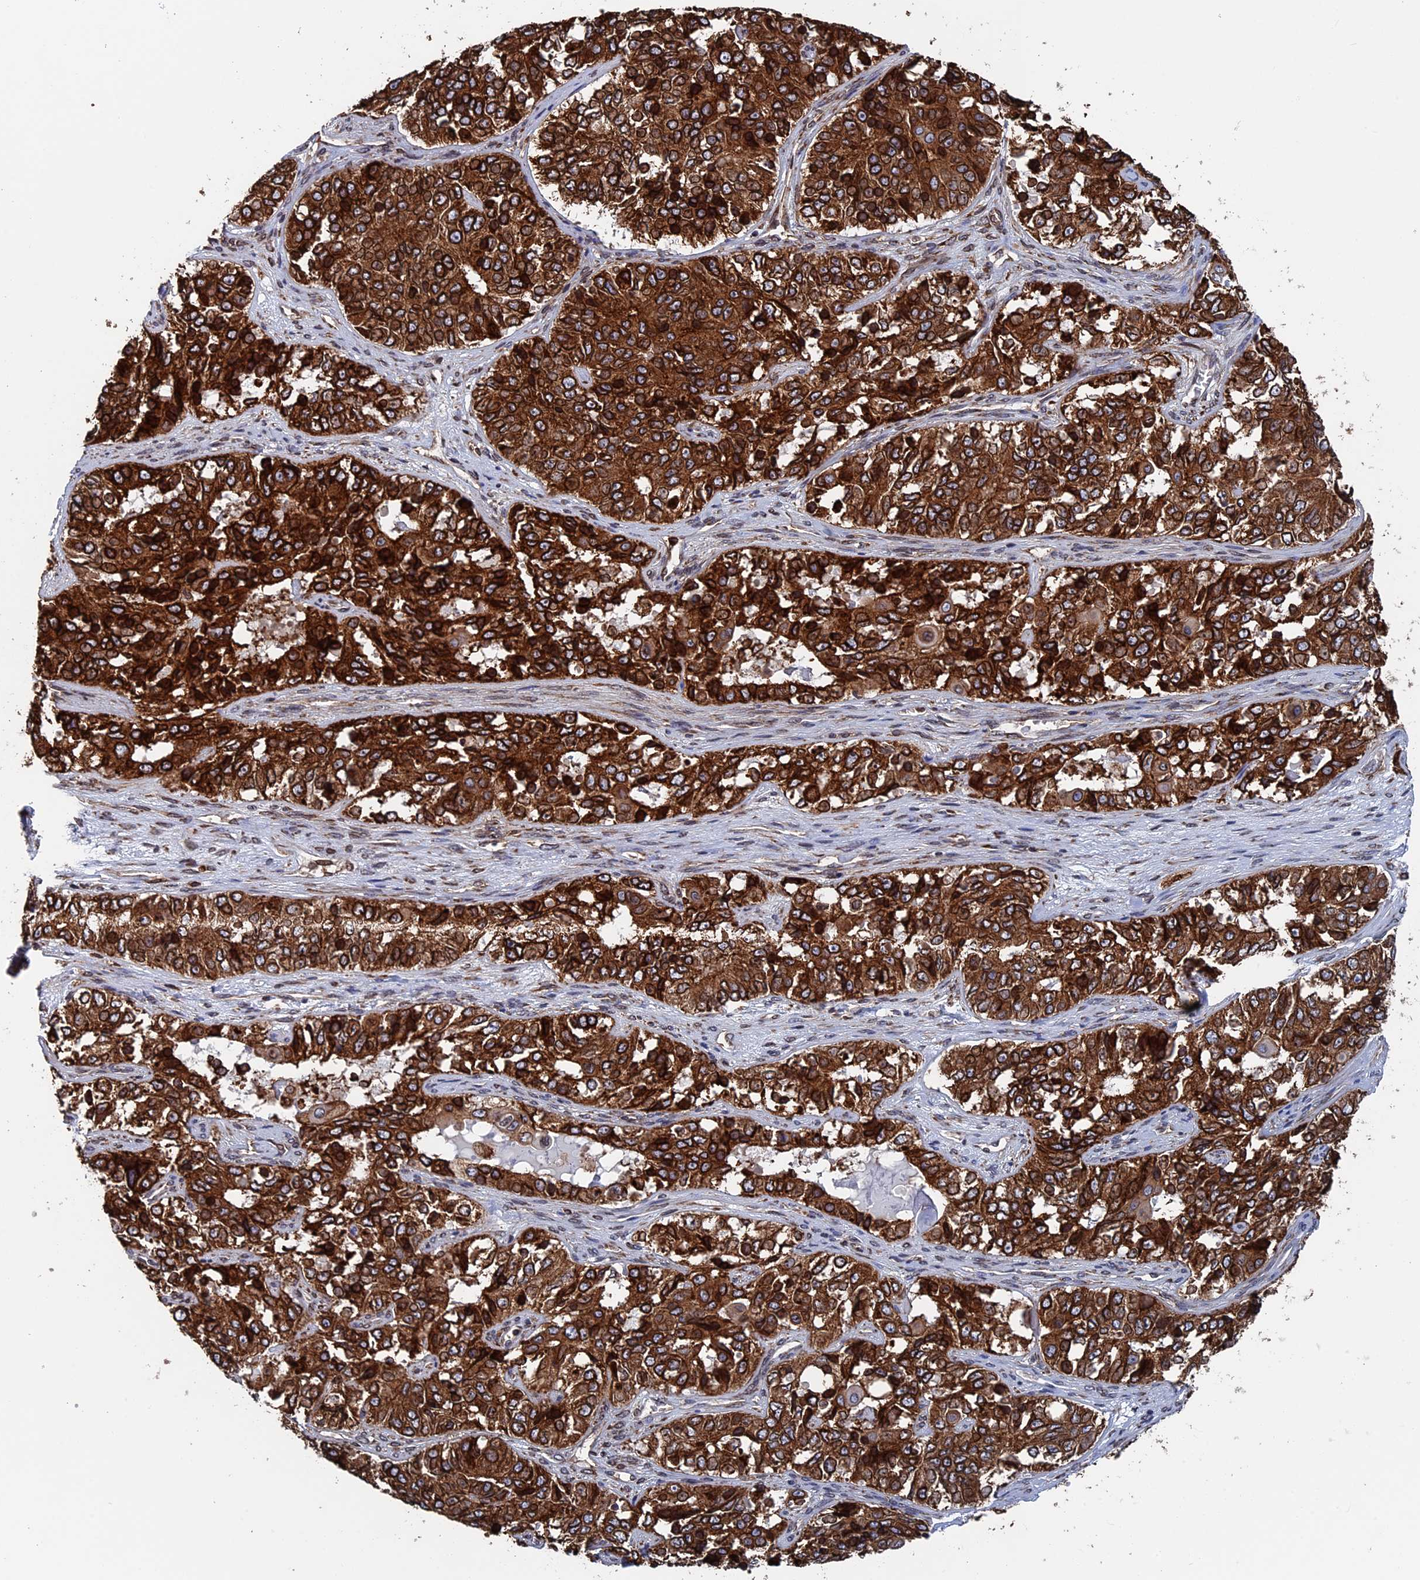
{"staining": {"intensity": "strong", "quantity": ">75%", "location": "cytoplasmic/membranous"}, "tissue": "ovarian cancer", "cell_type": "Tumor cells", "image_type": "cancer", "snomed": [{"axis": "morphology", "description": "Carcinoma, endometroid"}, {"axis": "topography", "description": "Ovary"}], "caption": "High-power microscopy captured an IHC photomicrograph of ovarian endometroid carcinoma, revealing strong cytoplasmic/membranous staining in approximately >75% of tumor cells.", "gene": "RPUSD1", "patient": {"sex": "female", "age": 51}}